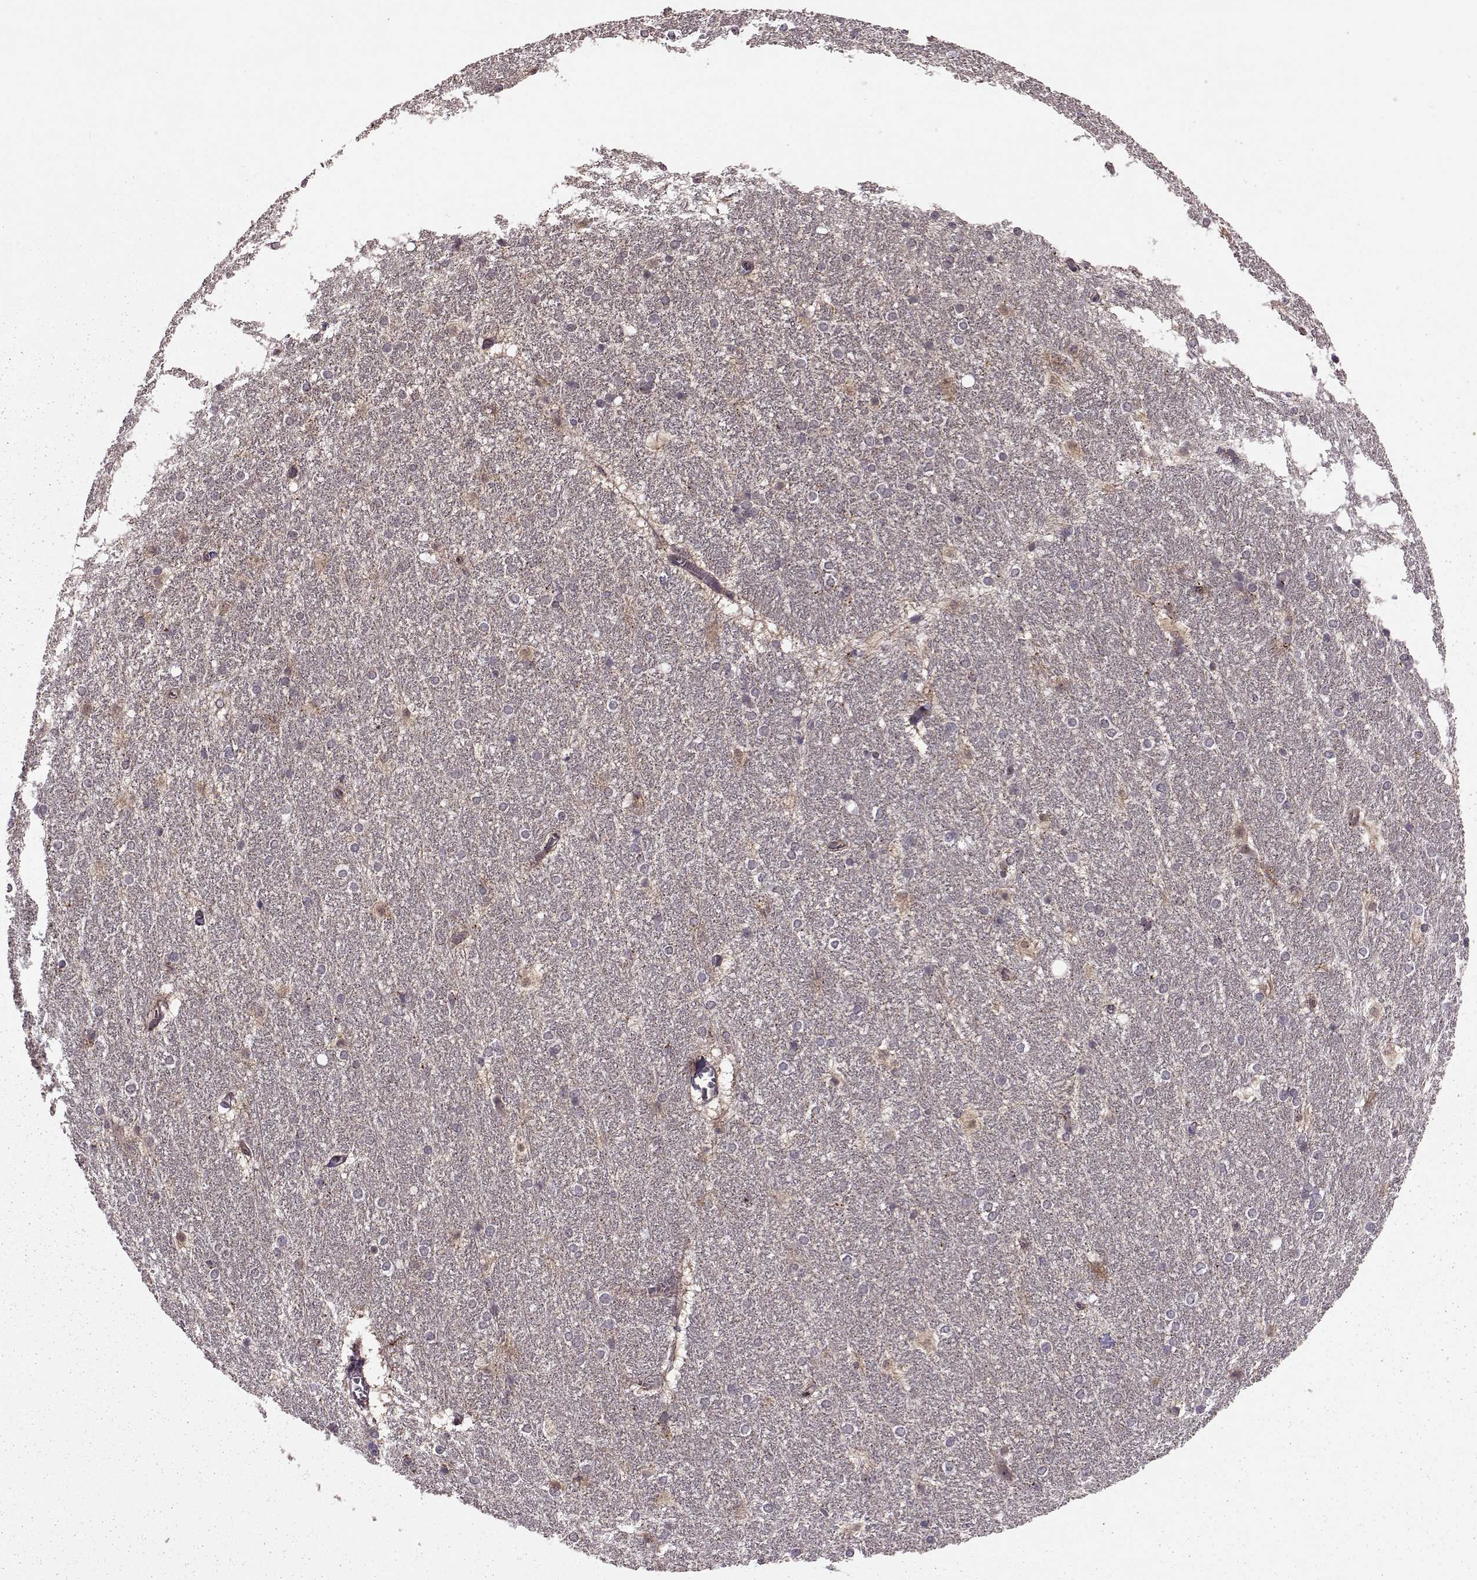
{"staining": {"intensity": "strong", "quantity": "<25%", "location": "cytoplasmic/membranous"}, "tissue": "hippocampus", "cell_type": "Glial cells", "image_type": "normal", "snomed": [{"axis": "morphology", "description": "Normal tissue, NOS"}, {"axis": "topography", "description": "Cerebral cortex"}, {"axis": "topography", "description": "Hippocampus"}], "caption": "Immunohistochemical staining of benign hippocampus demonstrates <25% levels of strong cytoplasmic/membranous protein staining in approximately <25% of glial cells. (DAB = brown stain, brightfield microscopy at high magnification).", "gene": "FNIP2", "patient": {"sex": "female", "age": 19}}